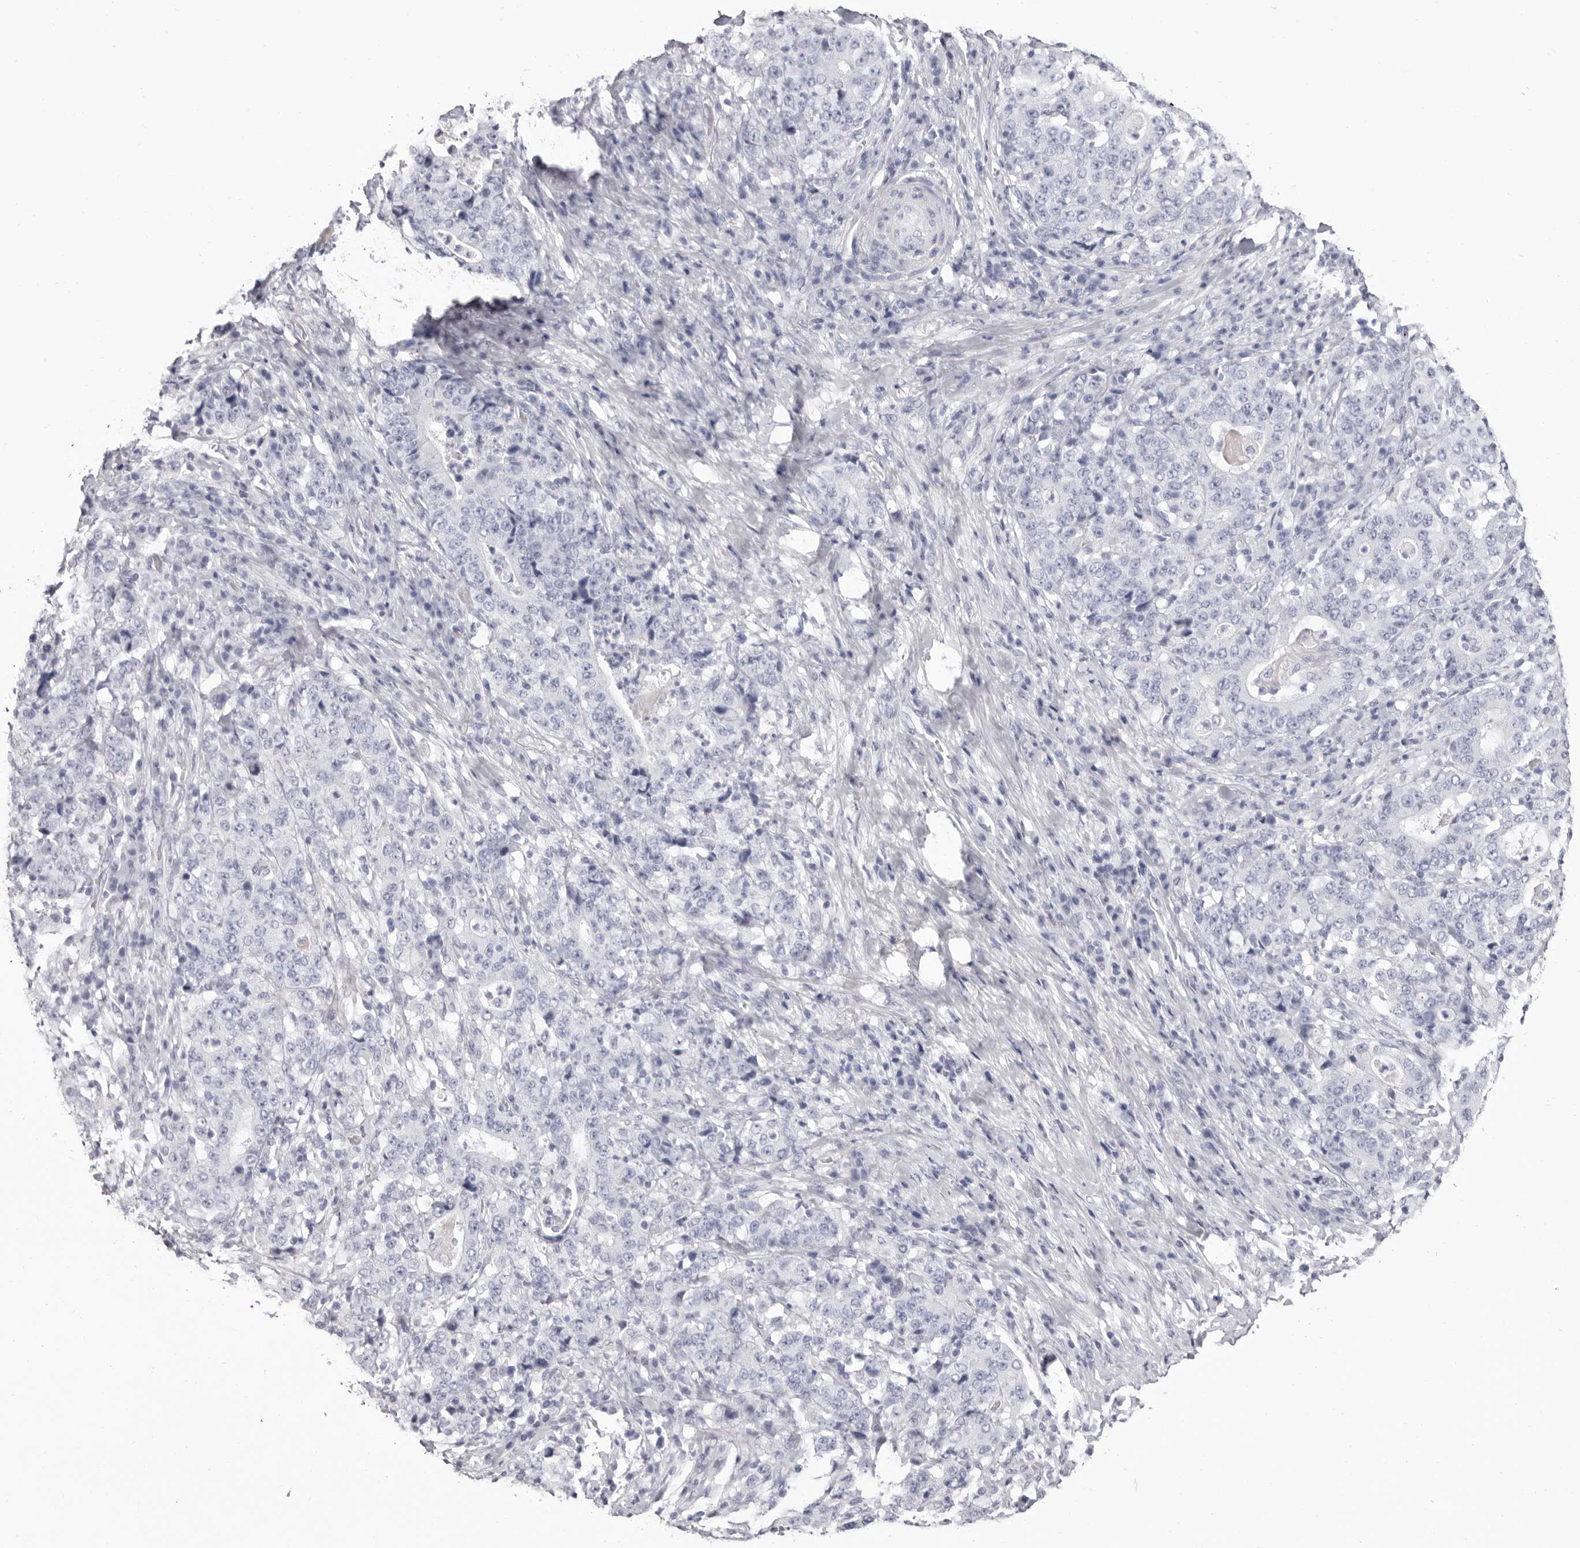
{"staining": {"intensity": "negative", "quantity": "none", "location": "none"}, "tissue": "stomach cancer", "cell_type": "Tumor cells", "image_type": "cancer", "snomed": [{"axis": "morphology", "description": "Normal tissue, NOS"}, {"axis": "morphology", "description": "Adenocarcinoma, NOS"}, {"axis": "topography", "description": "Stomach, upper"}, {"axis": "topography", "description": "Stomach"}], "caption": "This is an IHC image of human stomach cancer (adenocarcinoma). There is no staining in tumor cells.", "gene": "LPO", "patient": {"sex": "male", "age": 59}}